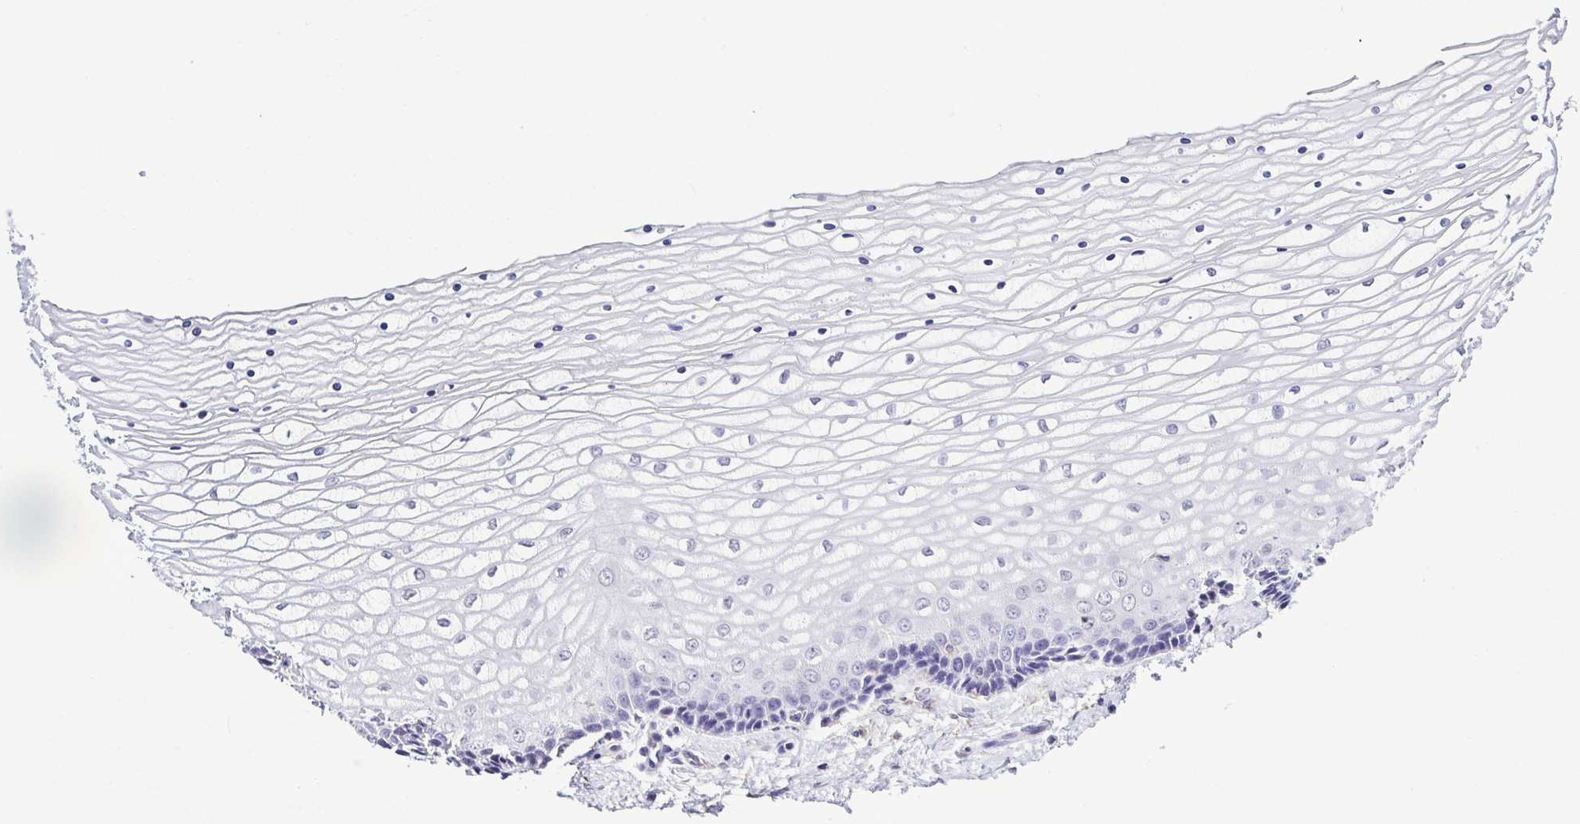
{"staining": {"intensity": "weak", "quantity": "<25%", "location": "nuclear"}, "tissue": "vagina", "cell_type": "Squamous epithelial cells", "image_type": "normal", "snomed": [{"axis": "morphology", "description": "Normal tissue, NOS"}, {"axis": "topography", "description": "Vagina"}], "caption": "DAB (3,3'-diaminobenzidine) immunohistochemical staining of unremarkable vagina exhibits no significant positivity in squamous epithelial cells.", "gene": "TNNT2", "patient": {"sex": "female", "age": 45}}